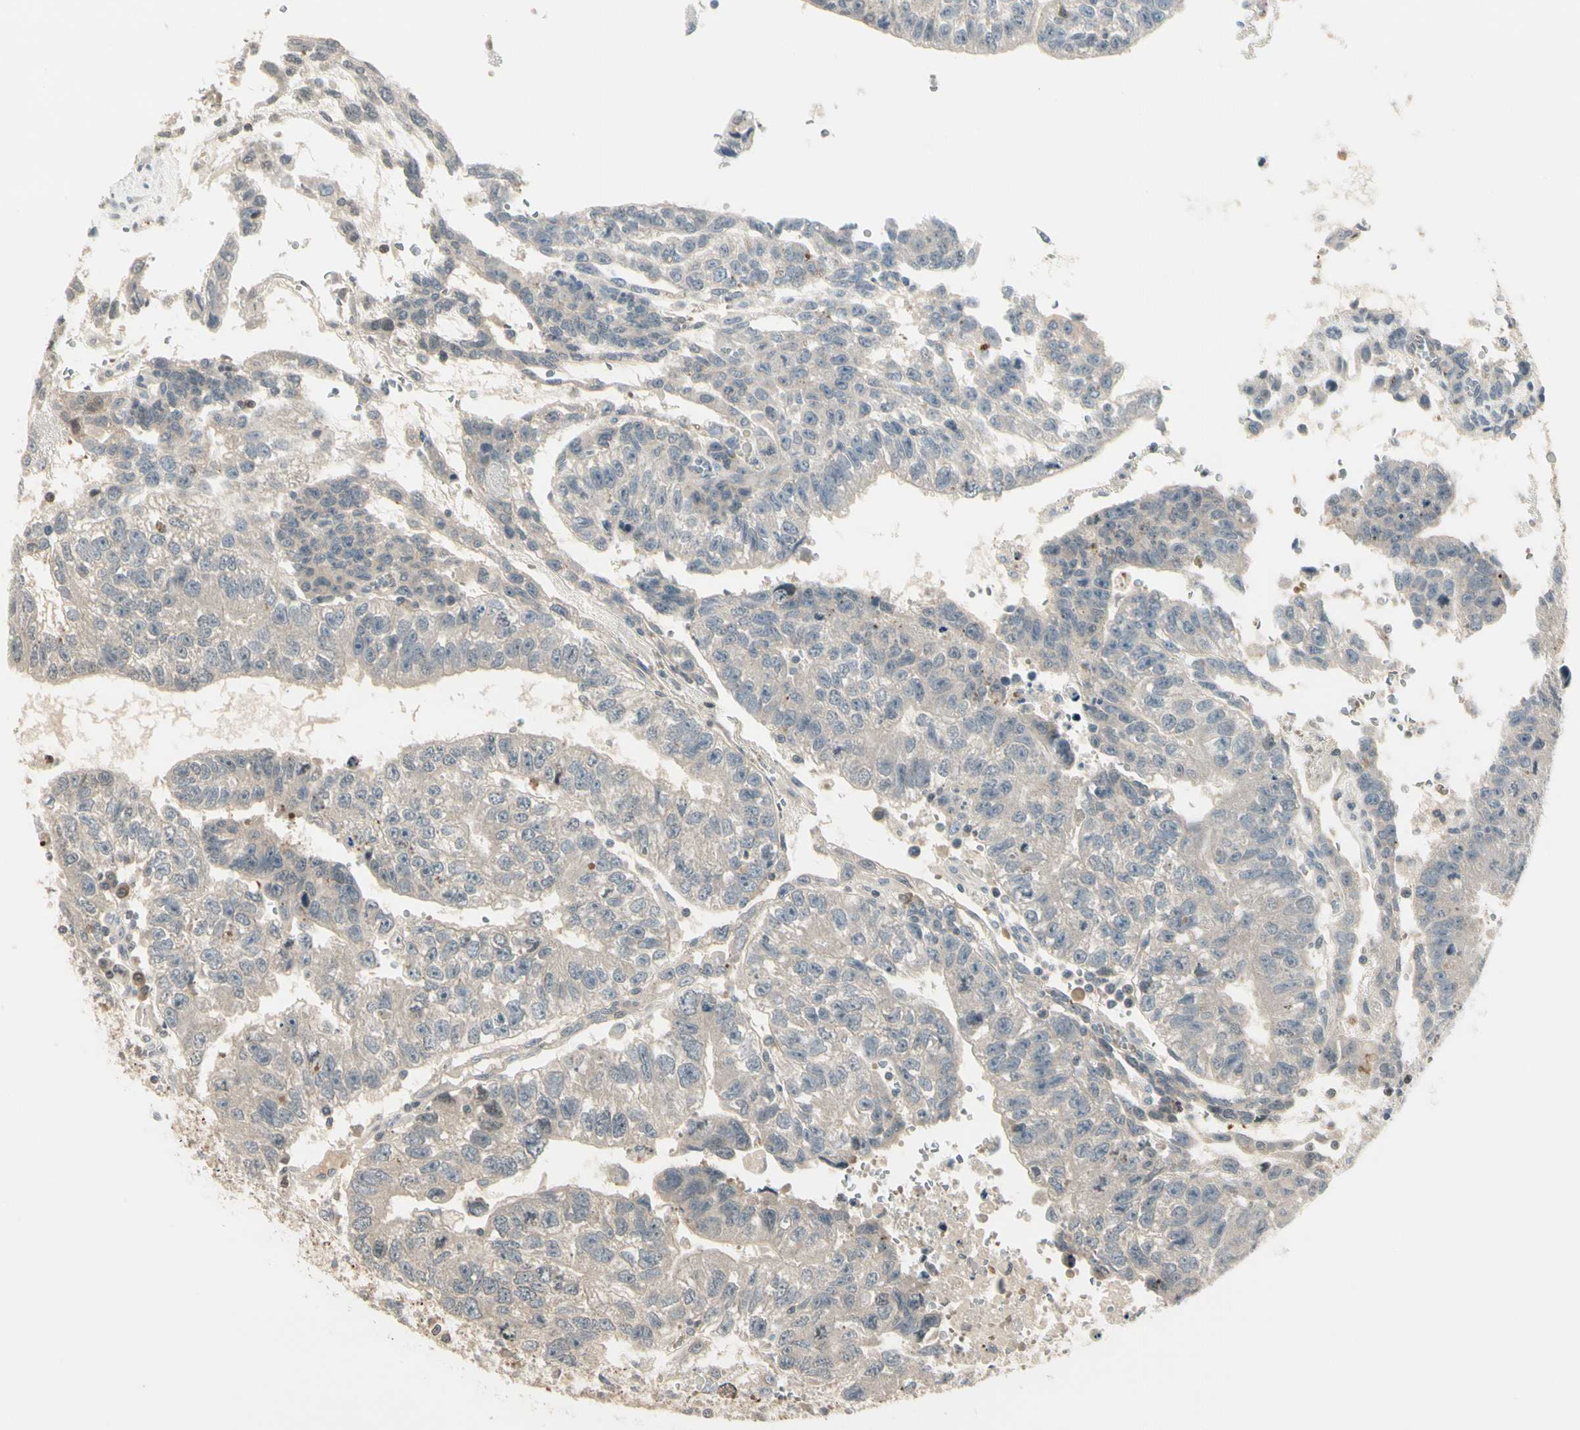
{"staining": {"intensity": "weak", "quantity": ">75%", "location": "cytoplasmic/membranous"}, "tissue": "testis cancer", "cell_type": "Tumor cells", "image_type": "cancer", "snomed": [{"axis": "morphology", "description": "Seminoma, NOS"}, {"axis": "morphology", "description": "Carcinoma, Embryonal, NOS"}, {"axis": "topography", "description": "Testis"}], "caption": "A high-resolution micrograph shows IHC staining of seminoma (testis), which reveals weak cytoplasmic/membranous expression in approximately >75% of tumor cells.", "gene": "EVC", "patient": {"sex": "male", "age": 52}}